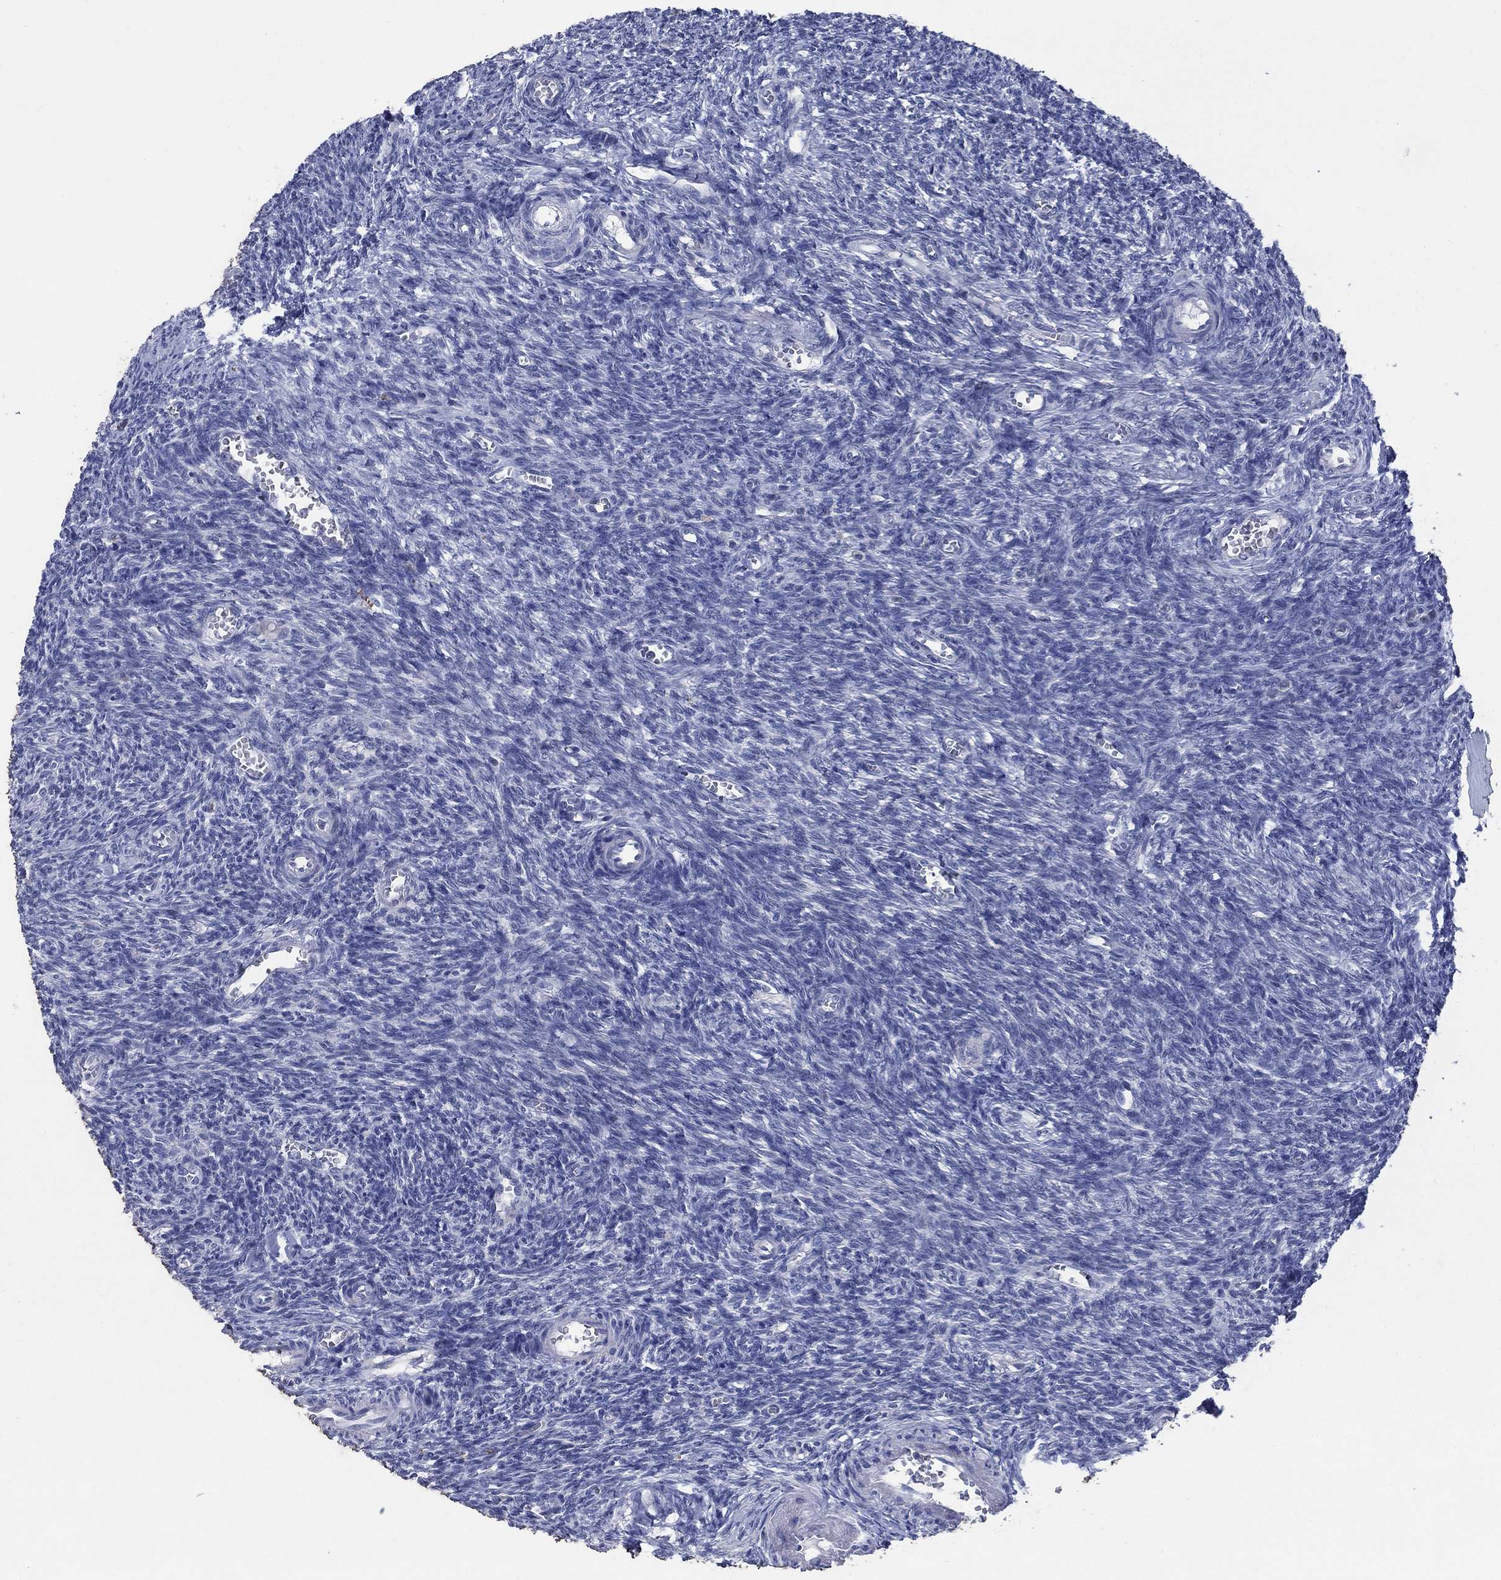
{"staining": {"intensity": "strong", "quantity": "<25%", "location": "cytoplasmic/membranous"}, "tissue": "ovary", "cell_type": "Follicle cells", "image_type": "normal", "snomed": [{"axis": "morphology", "description": "Normal tissue, NOS"}, {"axis": "topography", "description": "Ovary"}], "caption": "A photomicrograph showing strong cytoplasmic/membranous positivity in approximately <25% of follicle cells in normal ovary, as visualized by brown immunohistochemical staining.", "gene": "SDC1", "patient": {"sex": "female", "age": 27}}